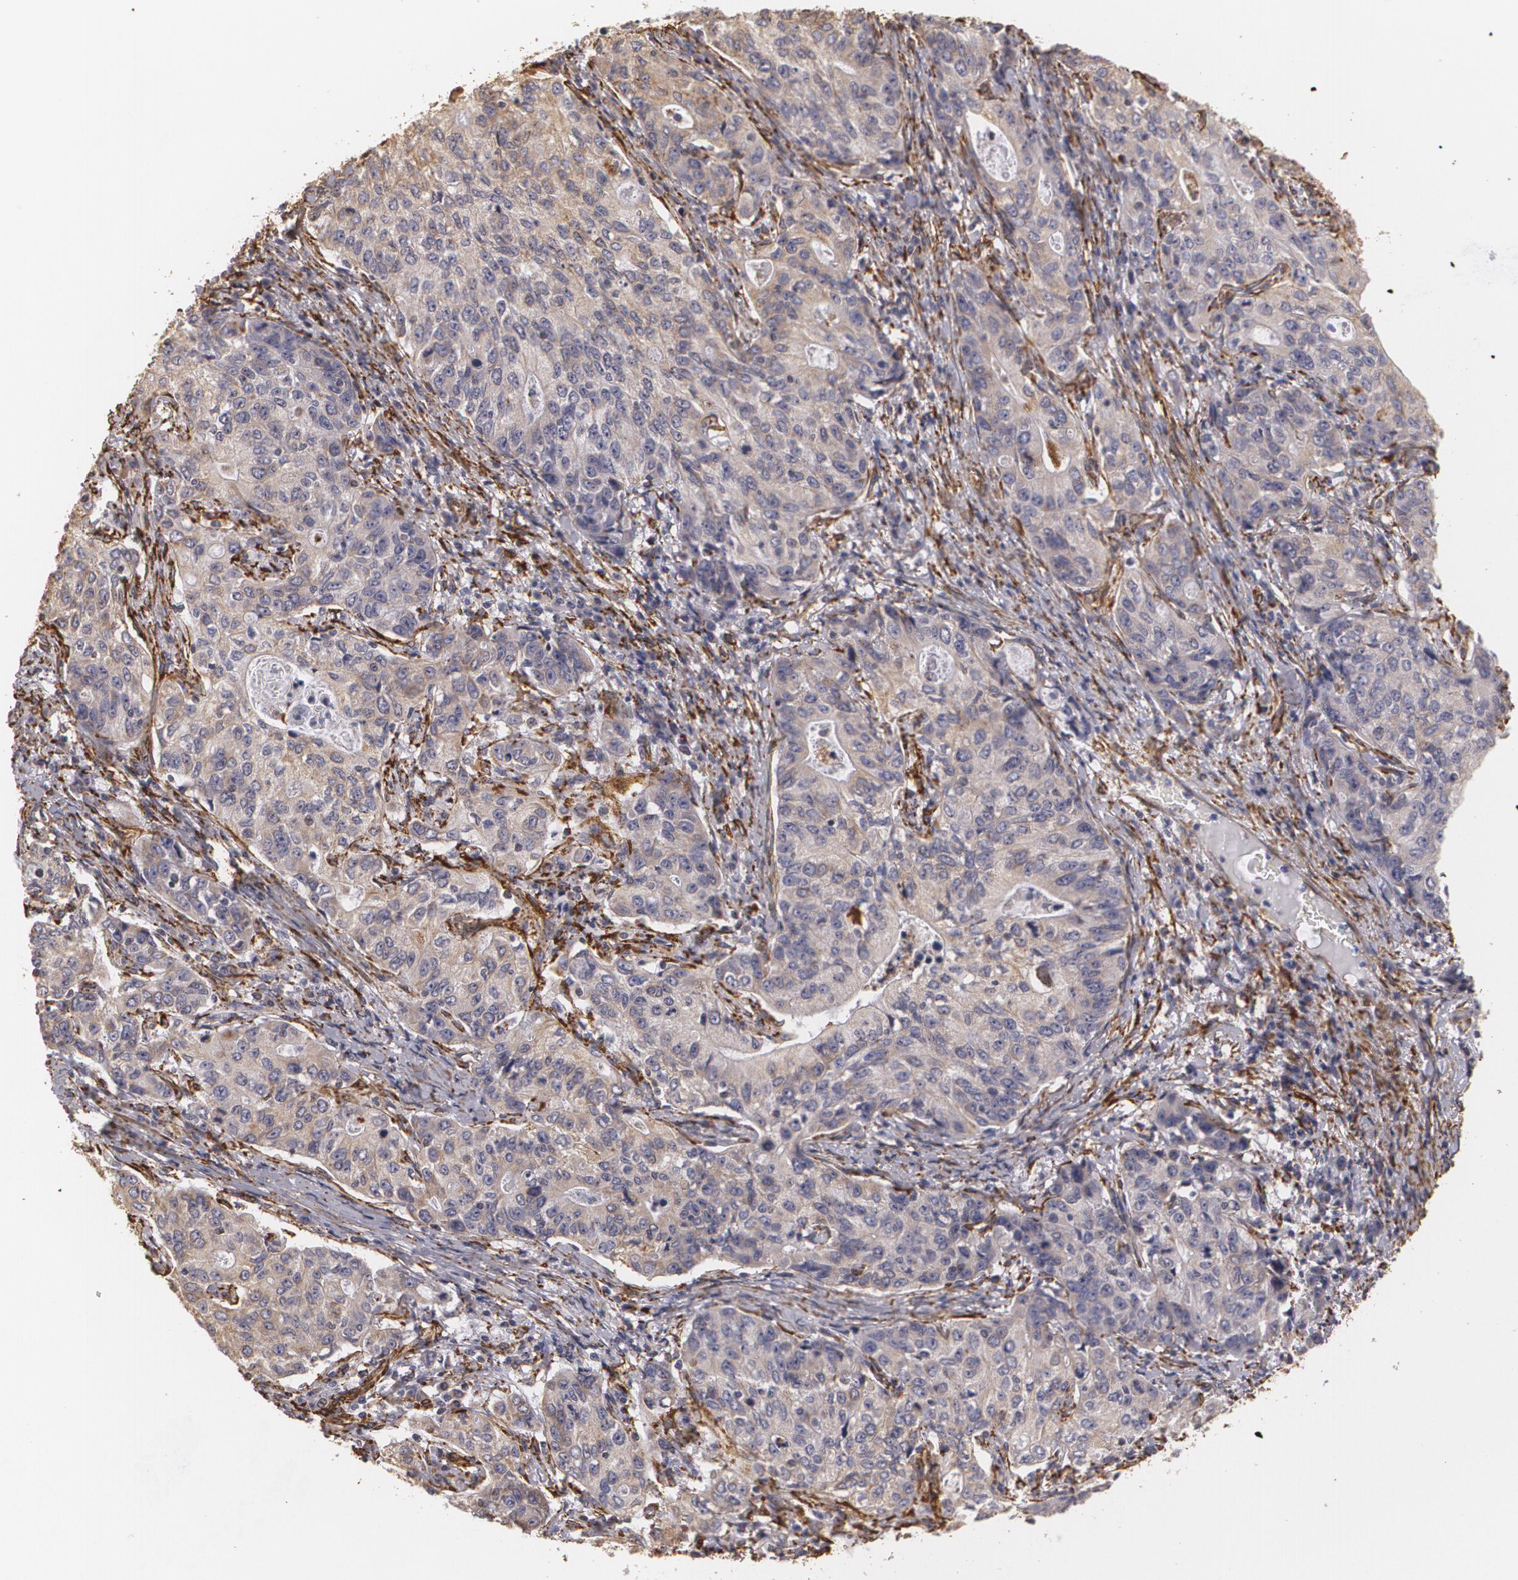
{"staining": {"intensity": "weak", "quantity": ">75%", "location": "cytoplasmic/membranous"}, "tissue": "stomach cancer", "cell_type": "Tumor cells", "image_type": "cancer", "snomed": [{"axis": "morphology", "description": "Adenocarcinoma, NOS"}, {"axis": "topography", "description": "Esophagus"}, {"axis": "topography", "description": "Stomach"}], "caption": "Approximately >75% of tumor cells in human adenocarcinoma (stomach) reveal weak cytoplasmic/membranous protein staining as visualized by brown immunohistochemical staining.", "gene": "CYB5R3", "patient": {"sex": "male", "age": 74}}